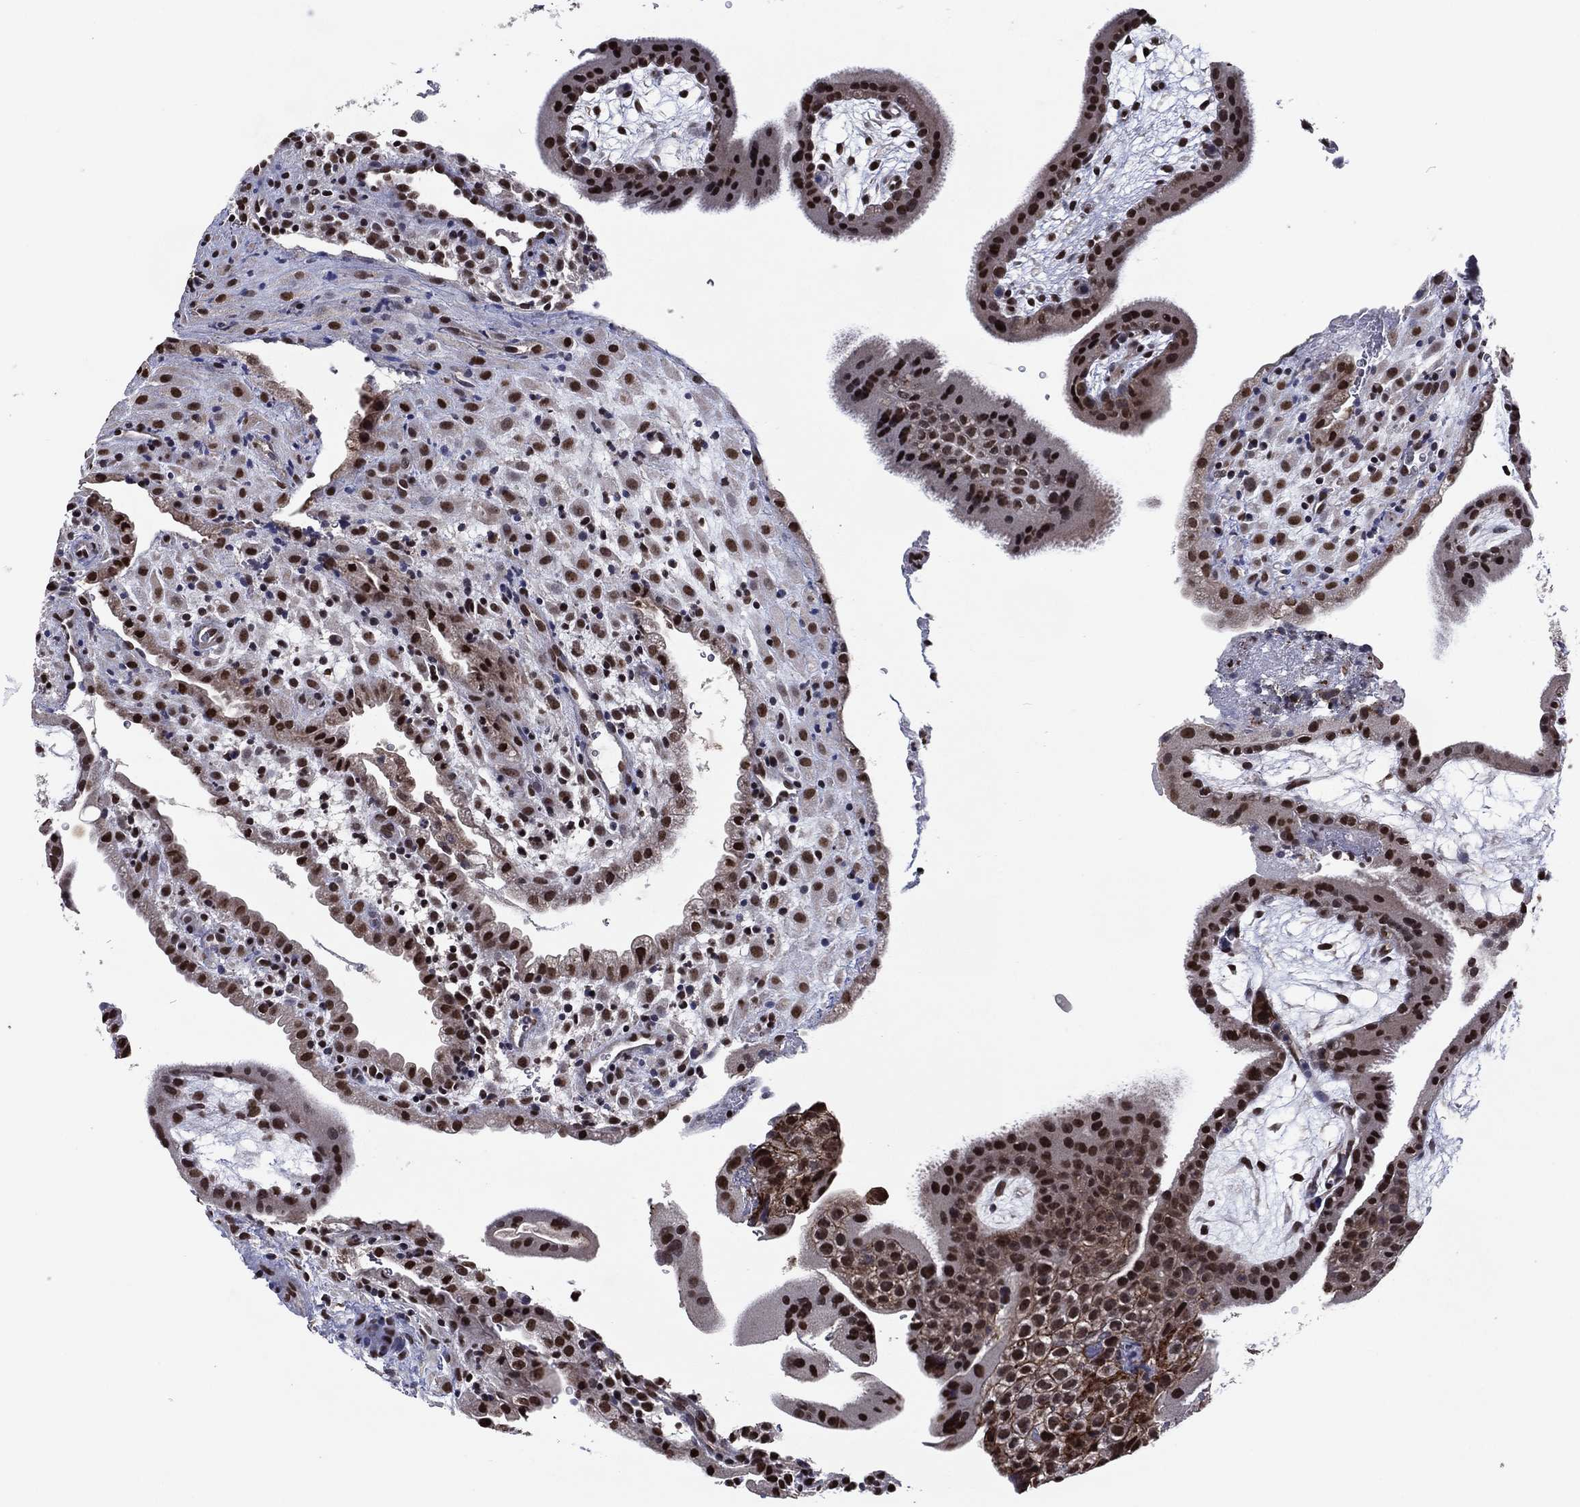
{"staining": {"intensity": "strong", "quantity": ">75%", "location": "nuclear"}, "tissue": "placenta", "cell_type": "Decidual cells", "image_type": "normal", "snomed": [{"axis": "morphology", "description": "Normal tissue, NOS"}, {"axis": "topography", "description": "Placenta"}], "caption": "The histopathology image displays immunohistochemical staining of benign placenta. There is strong nuclear positivity is appreciated in about >75% of decidual cells.", "gene": "ZBTB42", "patient": {"sex": "female", "age": 19}}